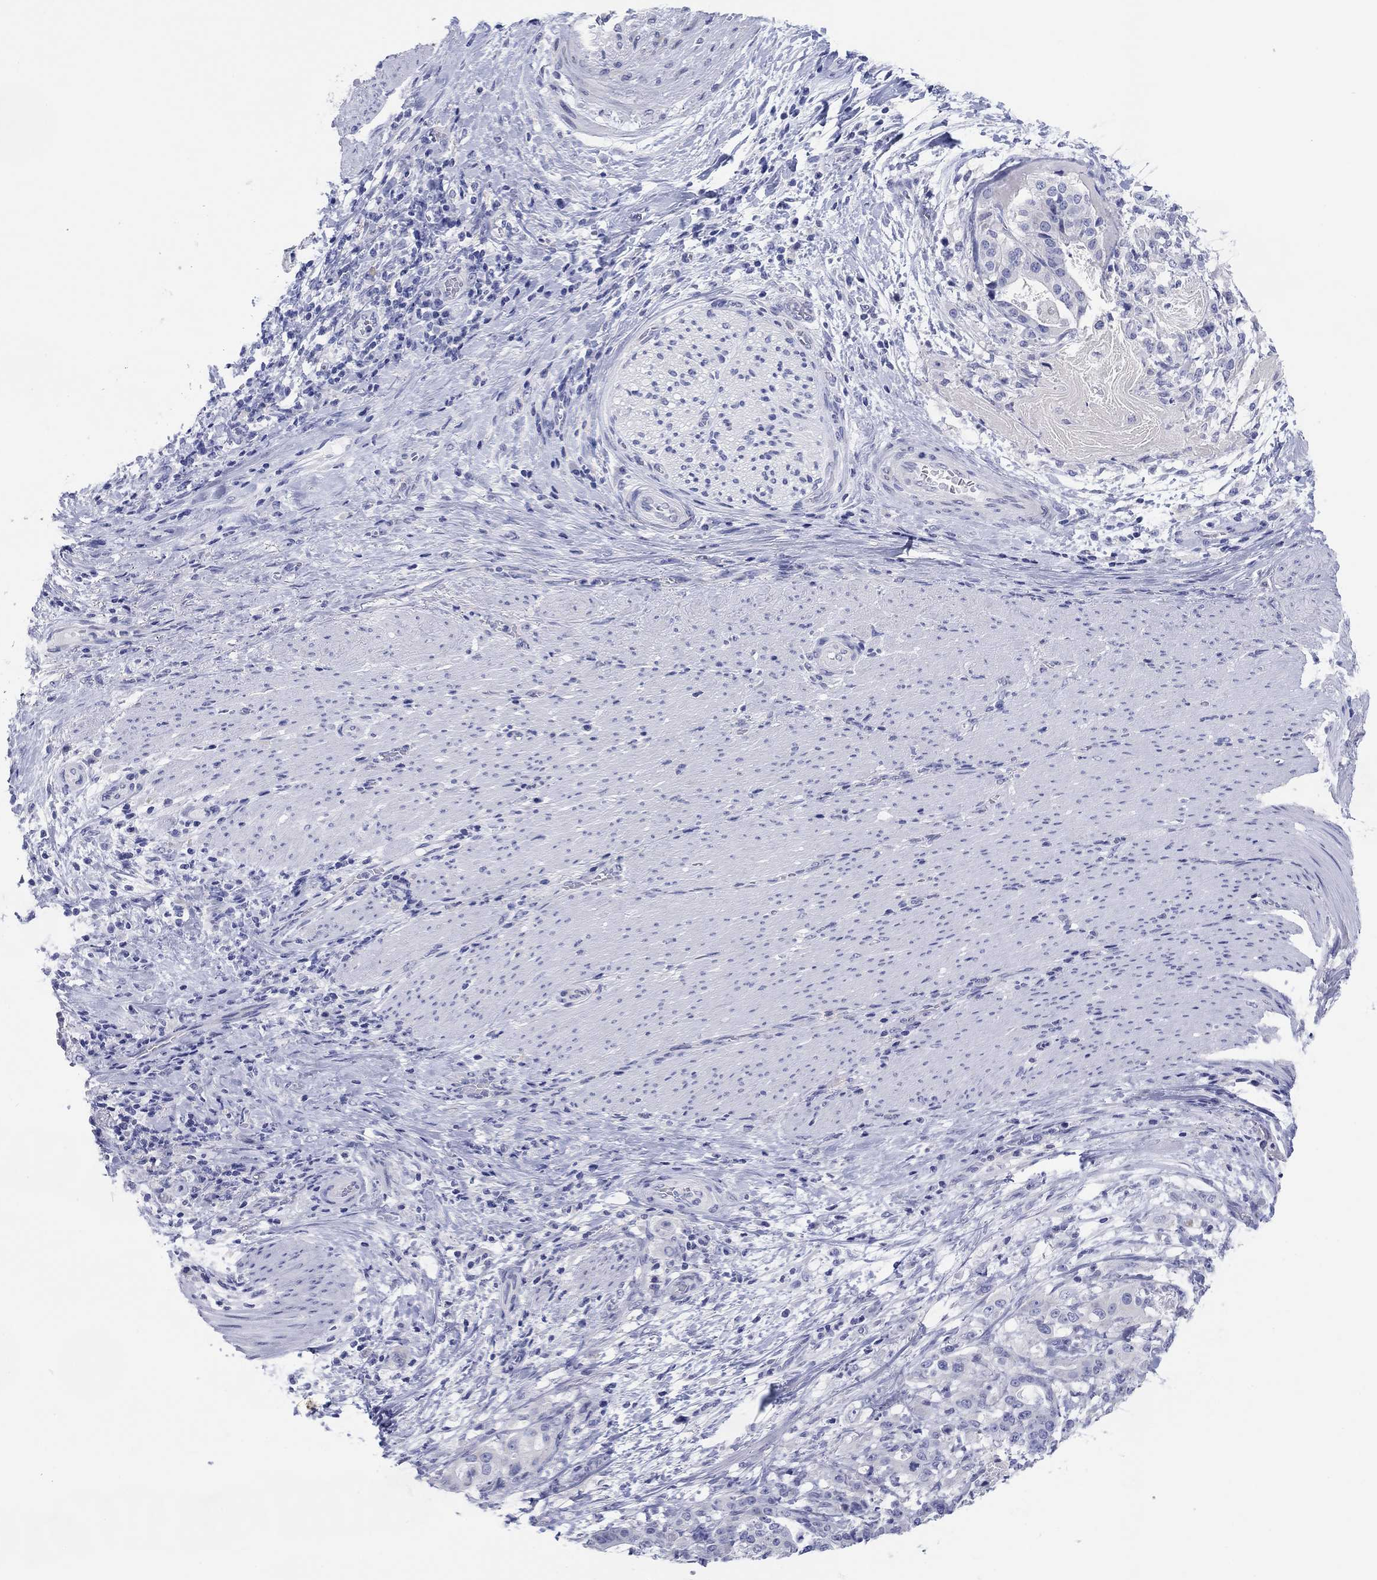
{"staining": {"intensity": "negative", "quantity": "none", "location": "none"}, "tissue": "stomach cancer", "cell_type": "Tumor cells", "image_type": "cancer", "snomed": [{"axis": "morphology", "description": "Adenocarcinoma, NOS"}, {"axis": "topography", "description": "Stomach"}], "caption": "High magnification brightfield microscopy of stomach cancer (adenocarcinoma) stained with DAB (brown) and counterstained with hematoxylin (blue): tumor cells show no significant positivity.", "gene": "ERICH3", "patient": {"sex": "male", "age": 48}}